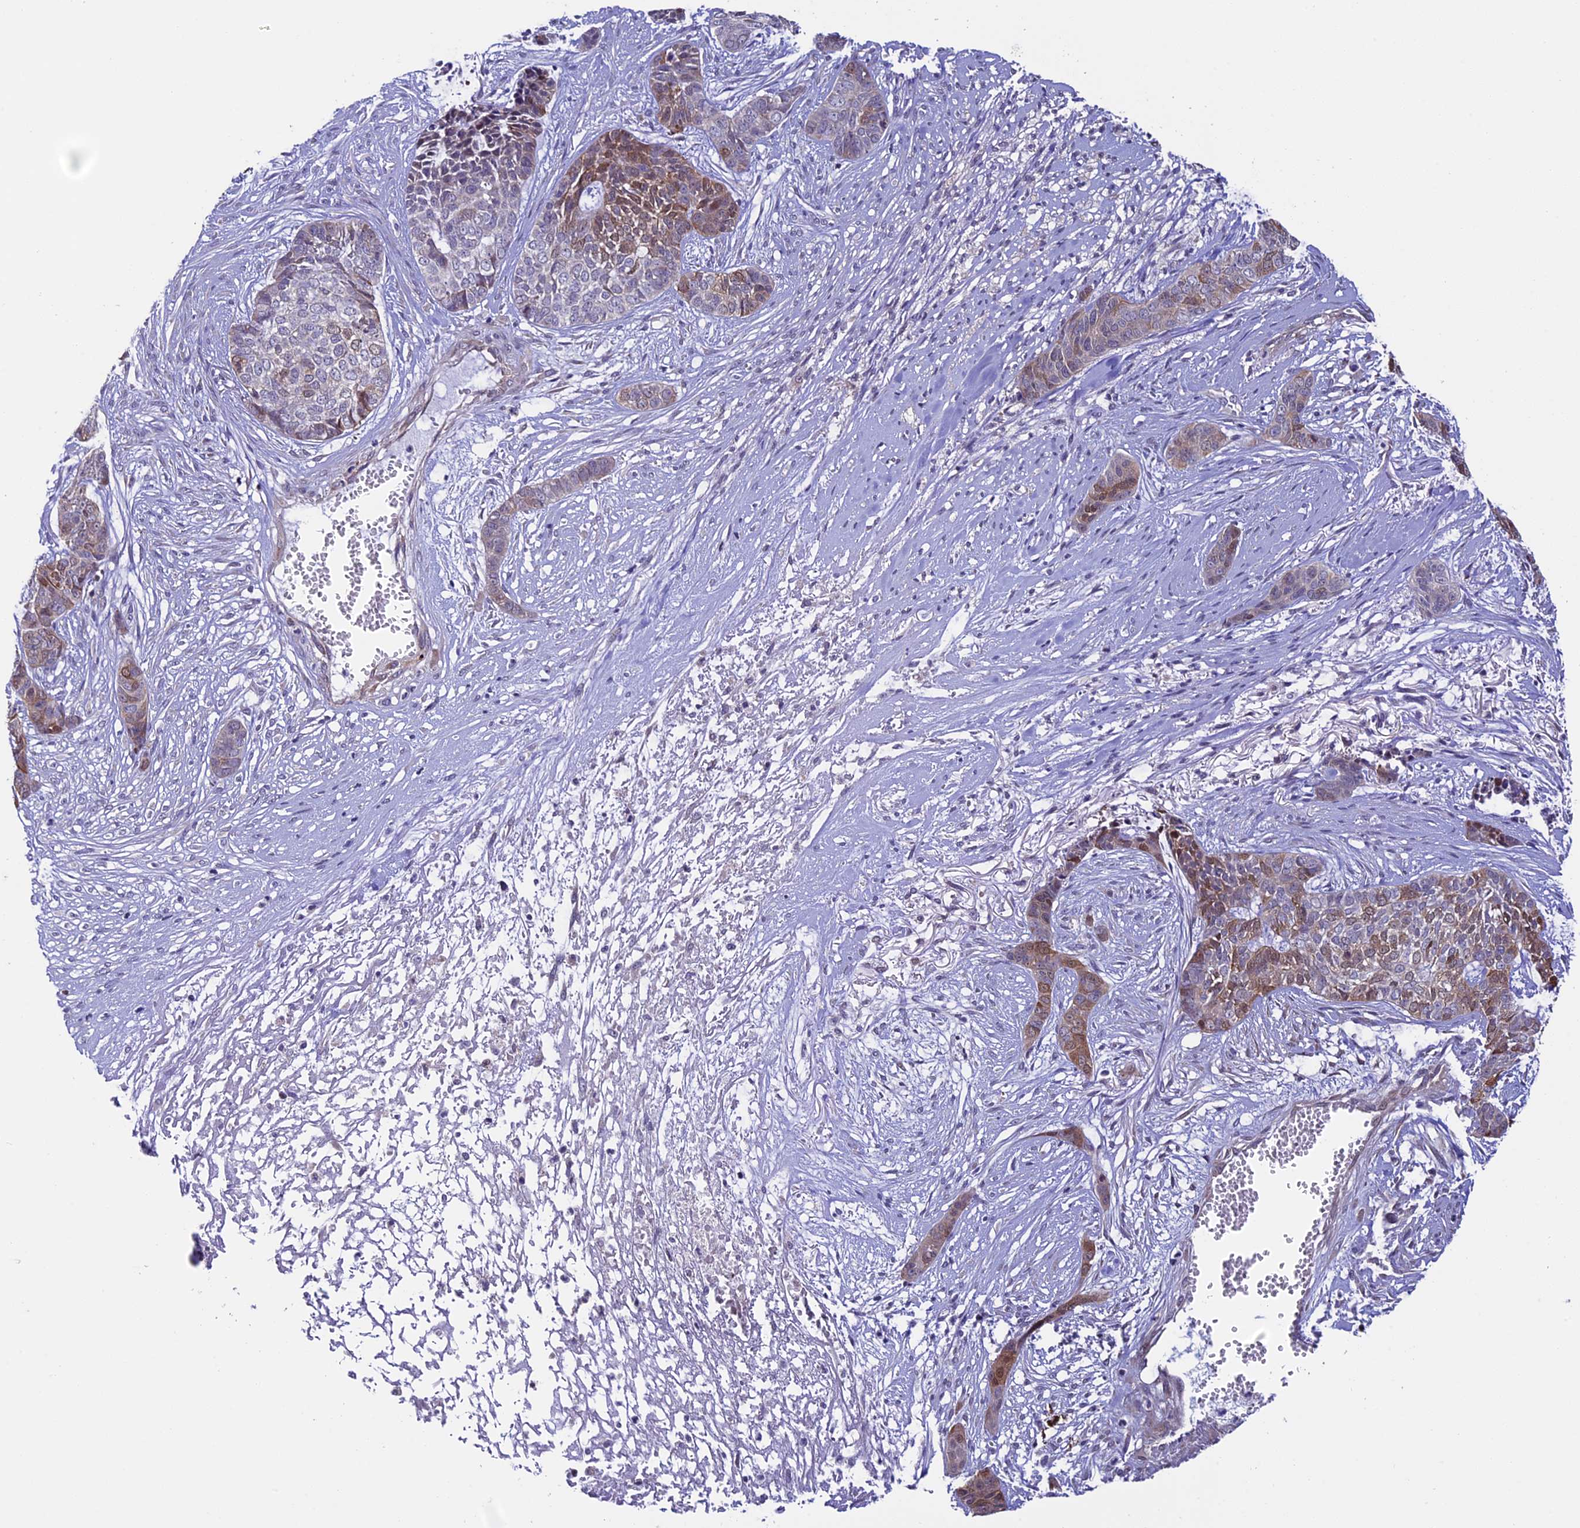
{"staining": {"intensity": "moderate", "quantity": "<25%", "location": "cytoplasmic/membranous"}, "tissue": "skin cancer", "cell_type": "Tumor cells", "image_type": "cancer", "snomed": [{"axis": "morphology", "description": "Basal cell carcinoma"}, {"axis": "topography", "description": "Skin"}], "caption": "Immunohistochemical staining of skin cancer (basal cell carcinoma) reveals low levels of moderate cytoplasmic/membranous protein staining in approximately <25% of tumor cells. The staining was performed using DAB, with brown indicating positive protein expression. Nuclei are stained blue with hematoxylin.", "gene": "TMEM171", "patient": {"sex": "female", "age": 64}}